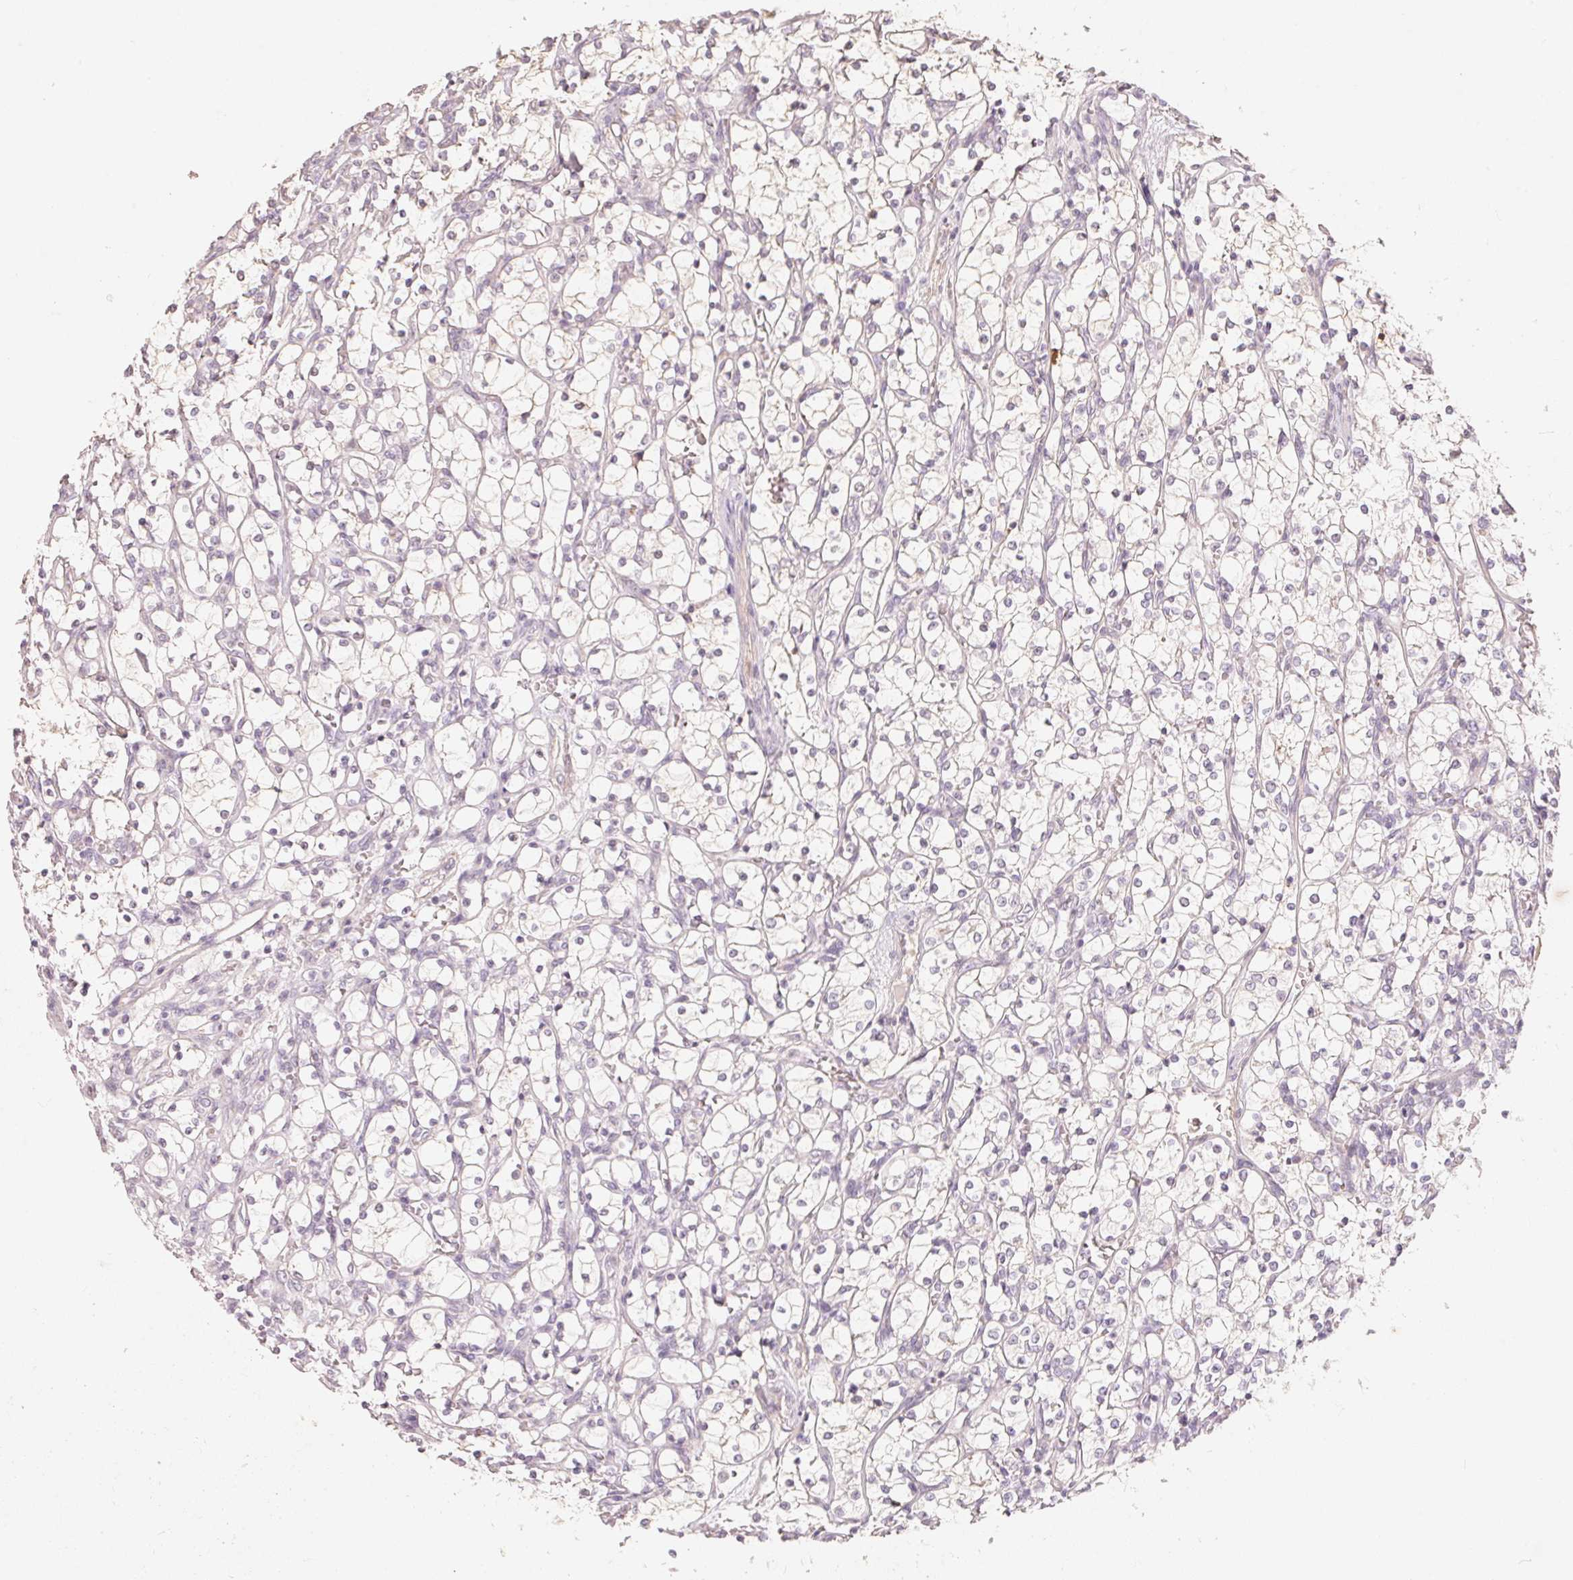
{"staining": {"intensity": "negative", "quantity": "none", "location": "none"}, "tissue": "renal cancer", "cell_type": "Tumor cells", "image_type": "cancer", "snomed": [{"axis": "morphology", "description": "Adenocarcinoma, NOS"}, {"axis": "topography", "description": "Kidney"}], "caption": "Image shows no significant protein staining in tumor cells of renal cancer. Brightfield microscopy of IHC stained with DAB (3,3'-diaminobenzidine) (brown) and hematoxylin (blue), captured at high magnification.", "gene": "TP53AIP1", "patient": {"sex": "female", "age": 69}}